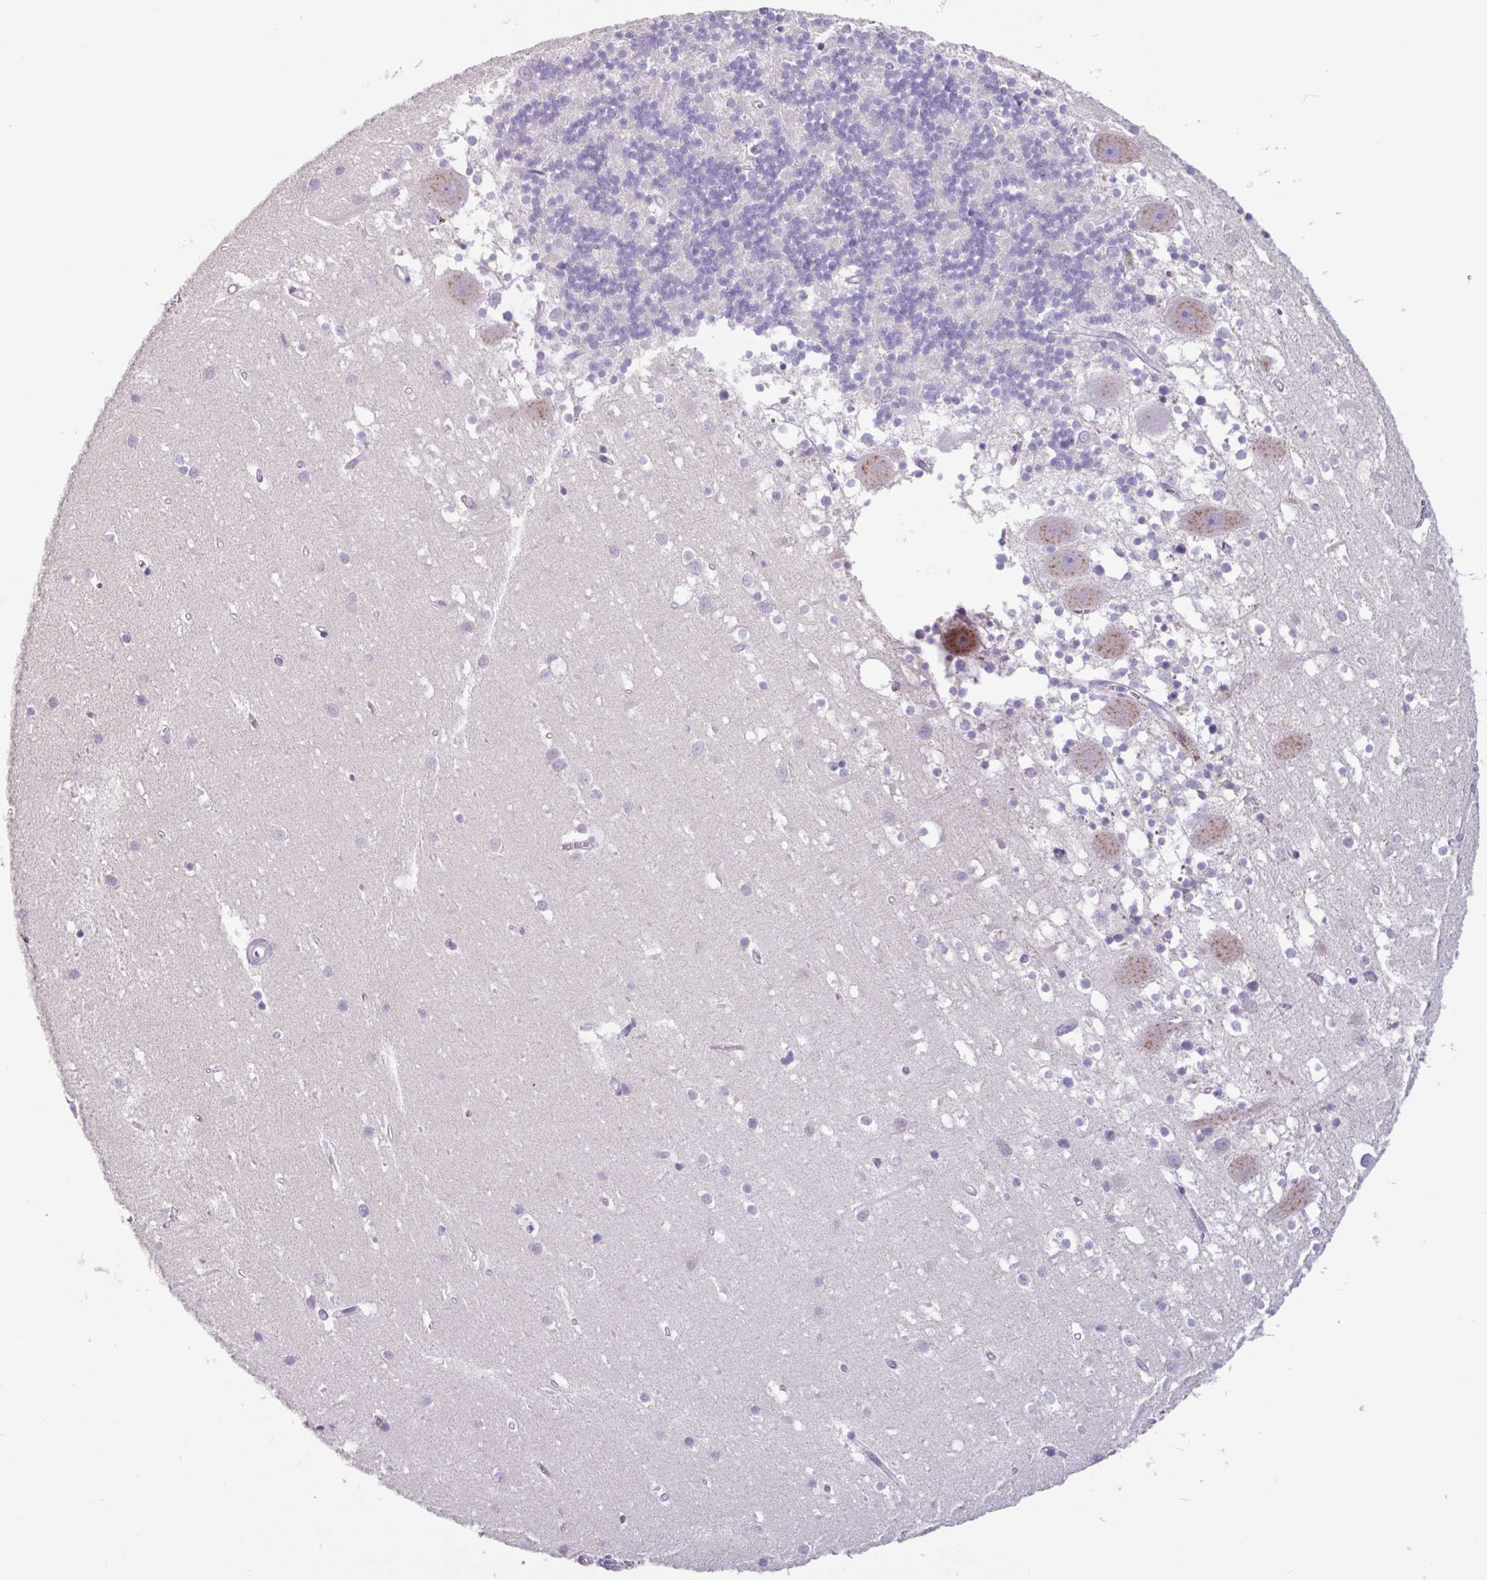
{"staining": {"intensity": "negative", "quantity": "none", "location": "none"}, "tissue": "cerebellum", "cell_type": "Cells in granular layer", "image_type": "normal", "snomed": [{"axis": "morphology", "description": "Normal tissue, NOS"}, {"axis": "topography", "description": "Cerebellum"}], "caption": "A high-resolution histopathology image shows immunohistochemistry (IHC) staining of normal cerebellum, which exhibits no significant expression in cells in granular layer. The staining was performed using DAB to visualize the protein expression in brown, while the nuclei were stained in blue with hematoxylin (Magnification: 20x).", "gene": "ADGRE1", "patient": {"sex": "male", "age": 54}}